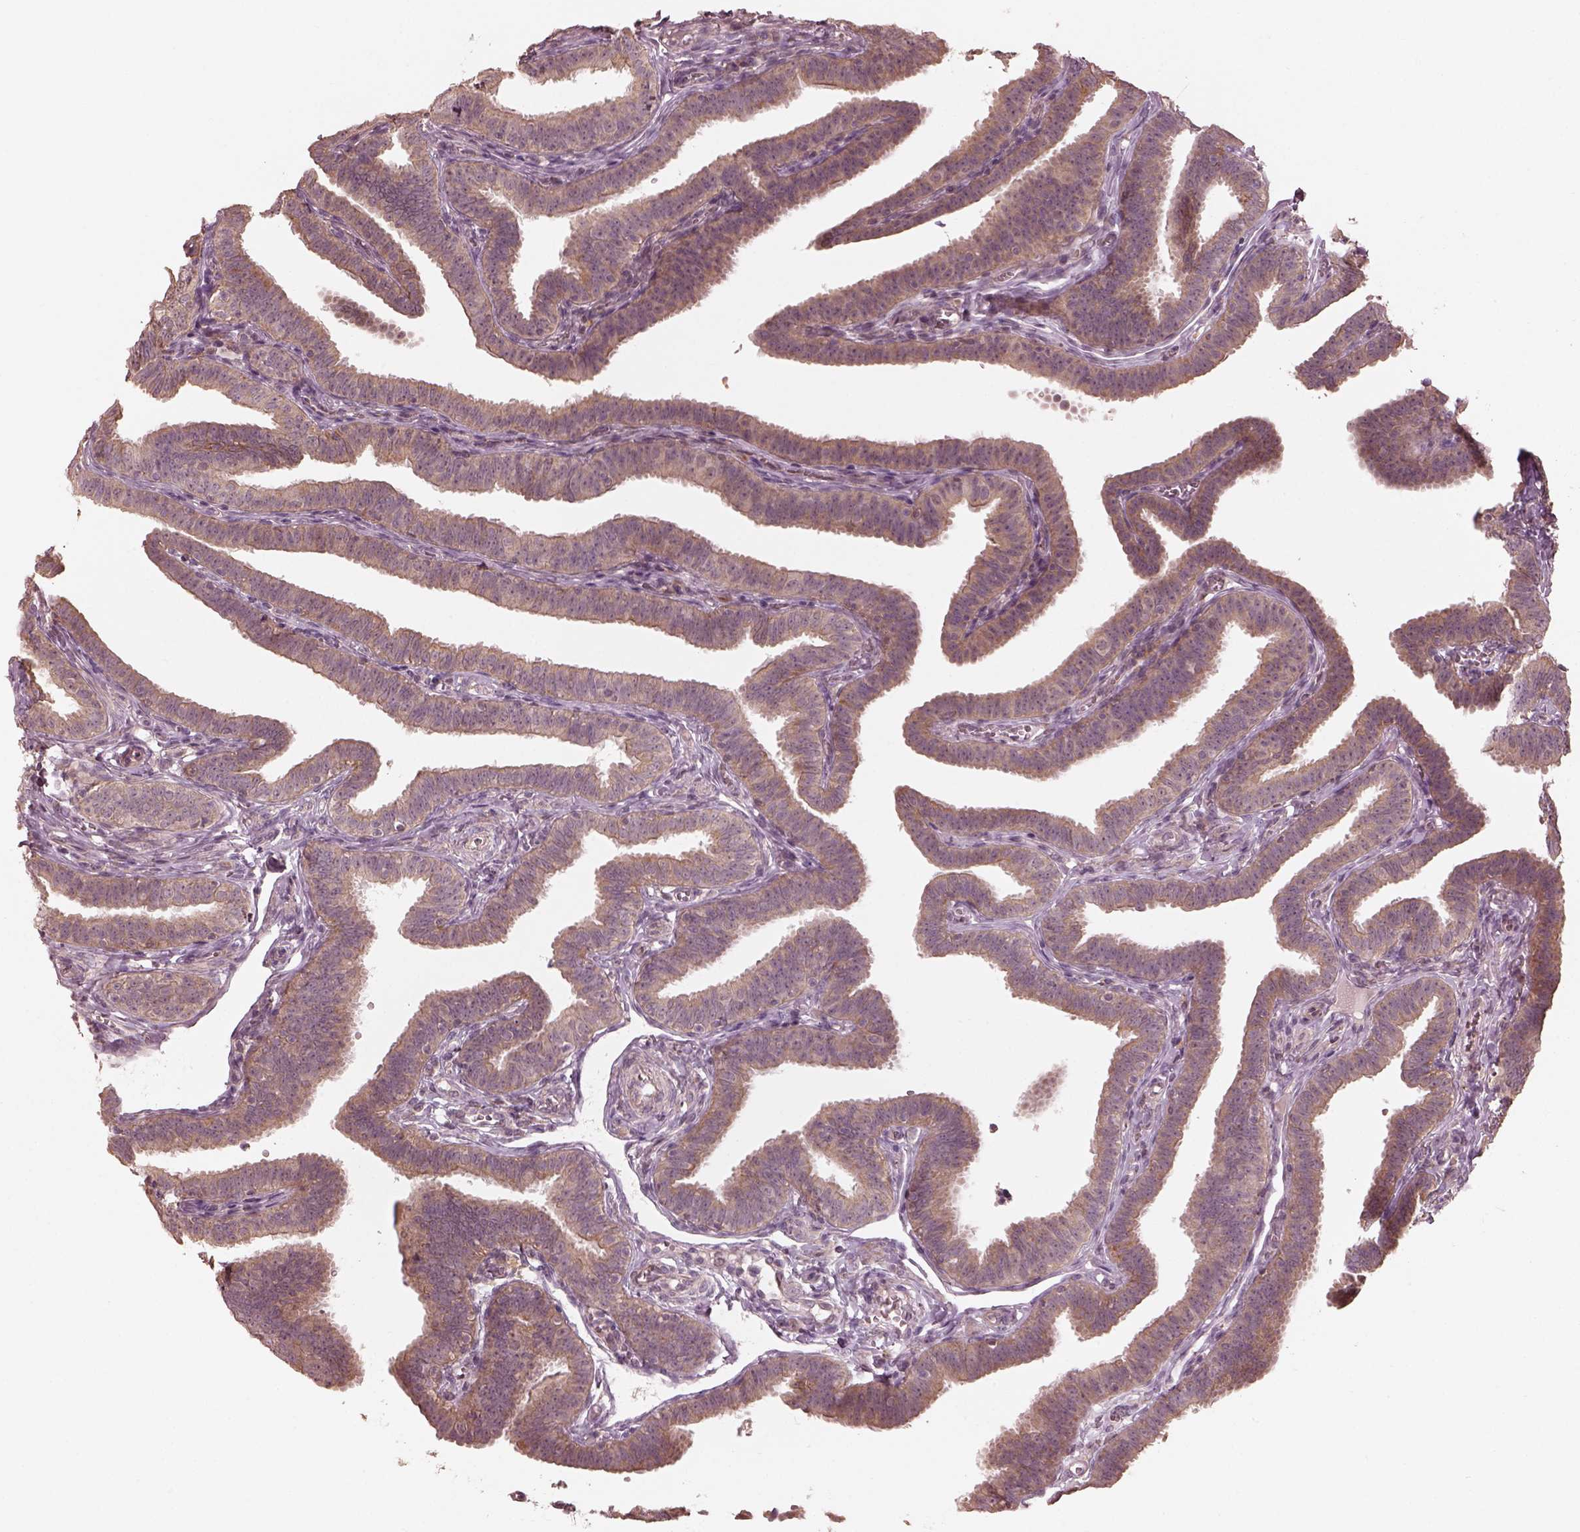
{"staining": {"intensity": "weak", "quantity": "25%-75%", "location": "cytoplasmic/membranous"}, "tissue": "fallopian tube", "cell_type": "Glandular cells", "image_type": "normal", "snomed": [{"axis": "morphology", "description": "Normal tissue, NOS"}, {"axis": "topography", "description": "Fallopian tube"}], "caption": "This micrograph shows immunohistochemistry staining of normal human fallopian tube, with low weak cytoplasmic/membranous positivity in approximately 25%-75% of glandular cells.", "gene": "SLC25A46", "patient": {"sex": "female", "age": 25}}